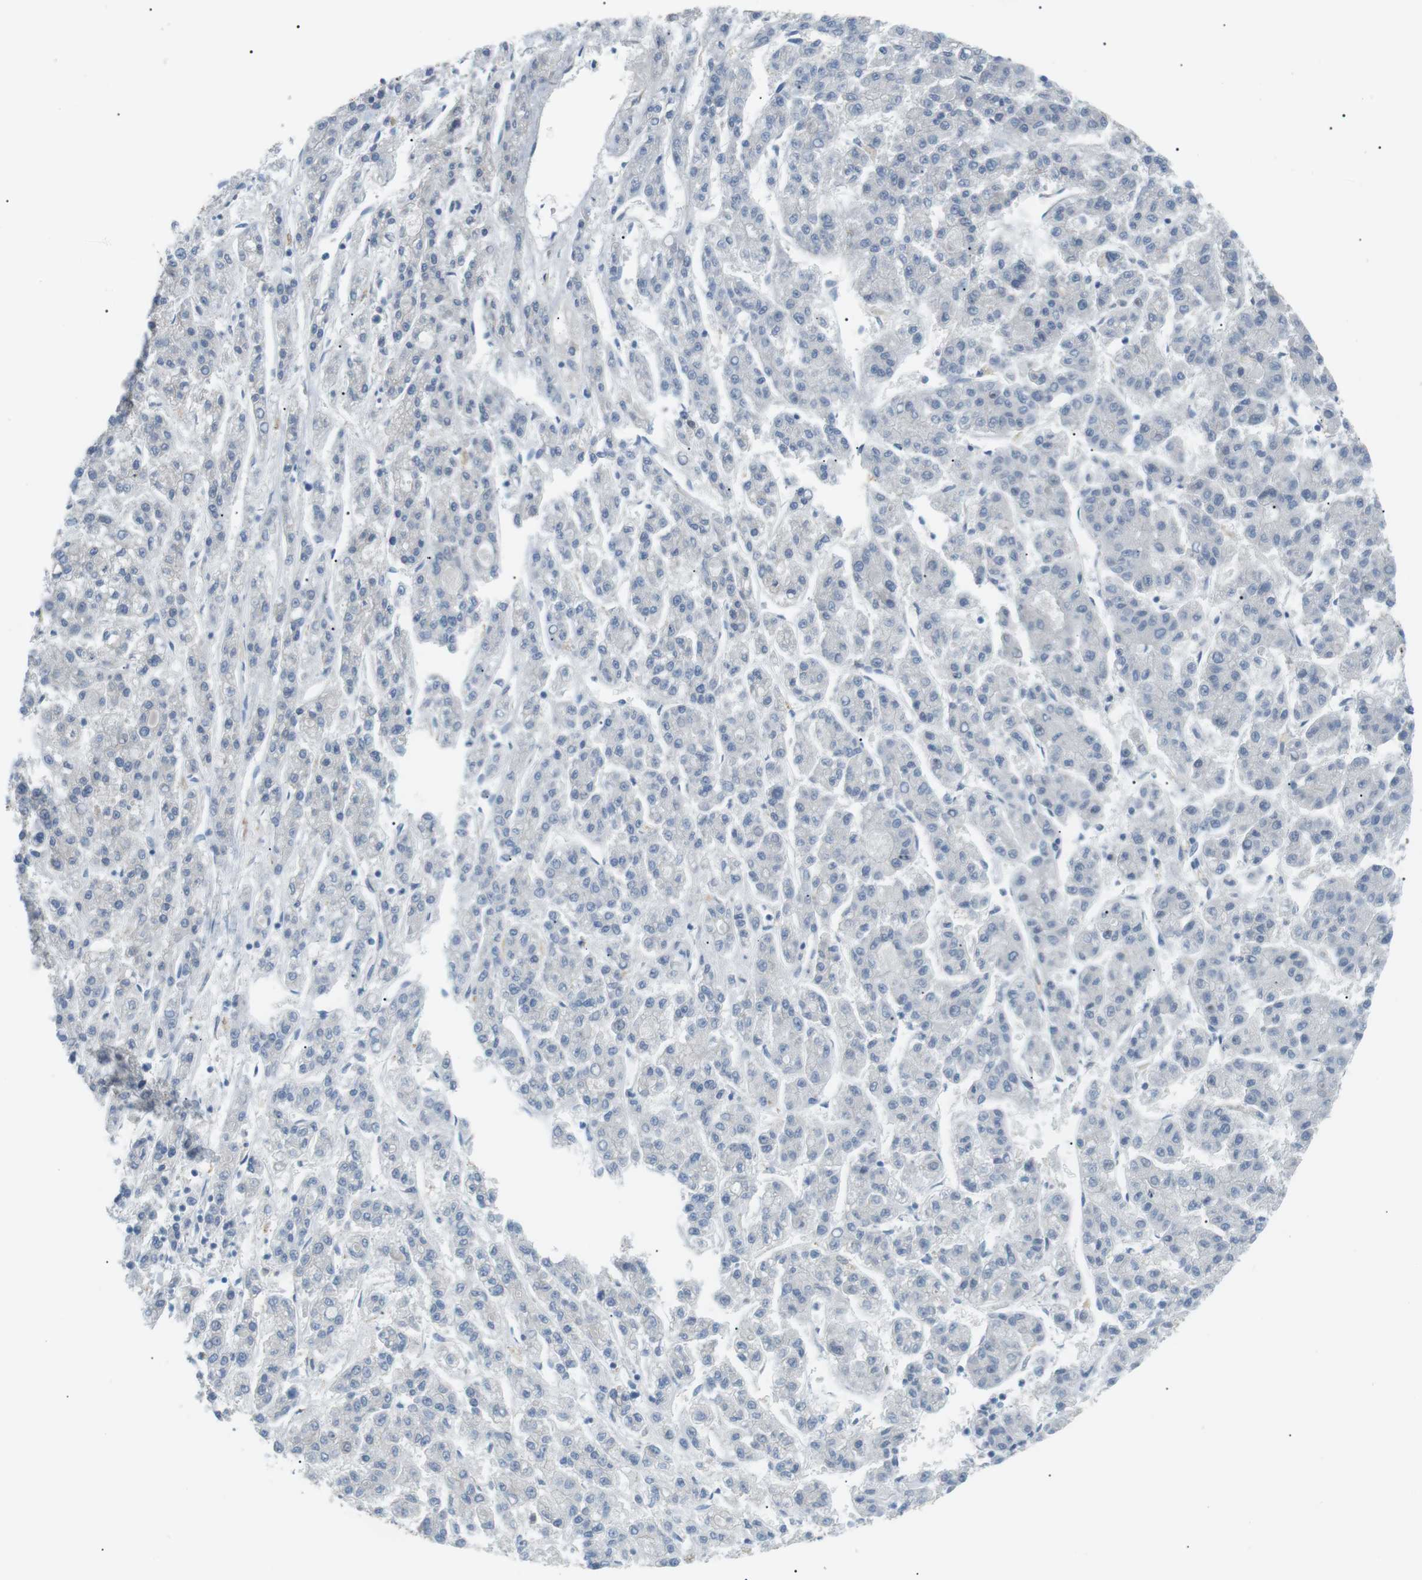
{"staining": {"intensity": "negative", "quantity": "none", "location": "none"}, "tissue": "liver cancer", "cell_type": "Tumor cells", "image_type": "cancer", "snomed": [{"axis": "morphology", "description": "Carcinoma, Hepatocellular, NOS"}, {"axis": "topography", "description": "Liver"}], "caption": "IHC micrograph of human liver cancer (hepatocellular carcinoma) stained for a protein (brown), which displays no staining in tumor cells. (DAB (3,3'-diaminobenzidine) immunohistochemistry, high magnification).", "gene": "B4GALNT2", "patient": {"sex": "male", "age": 70}}